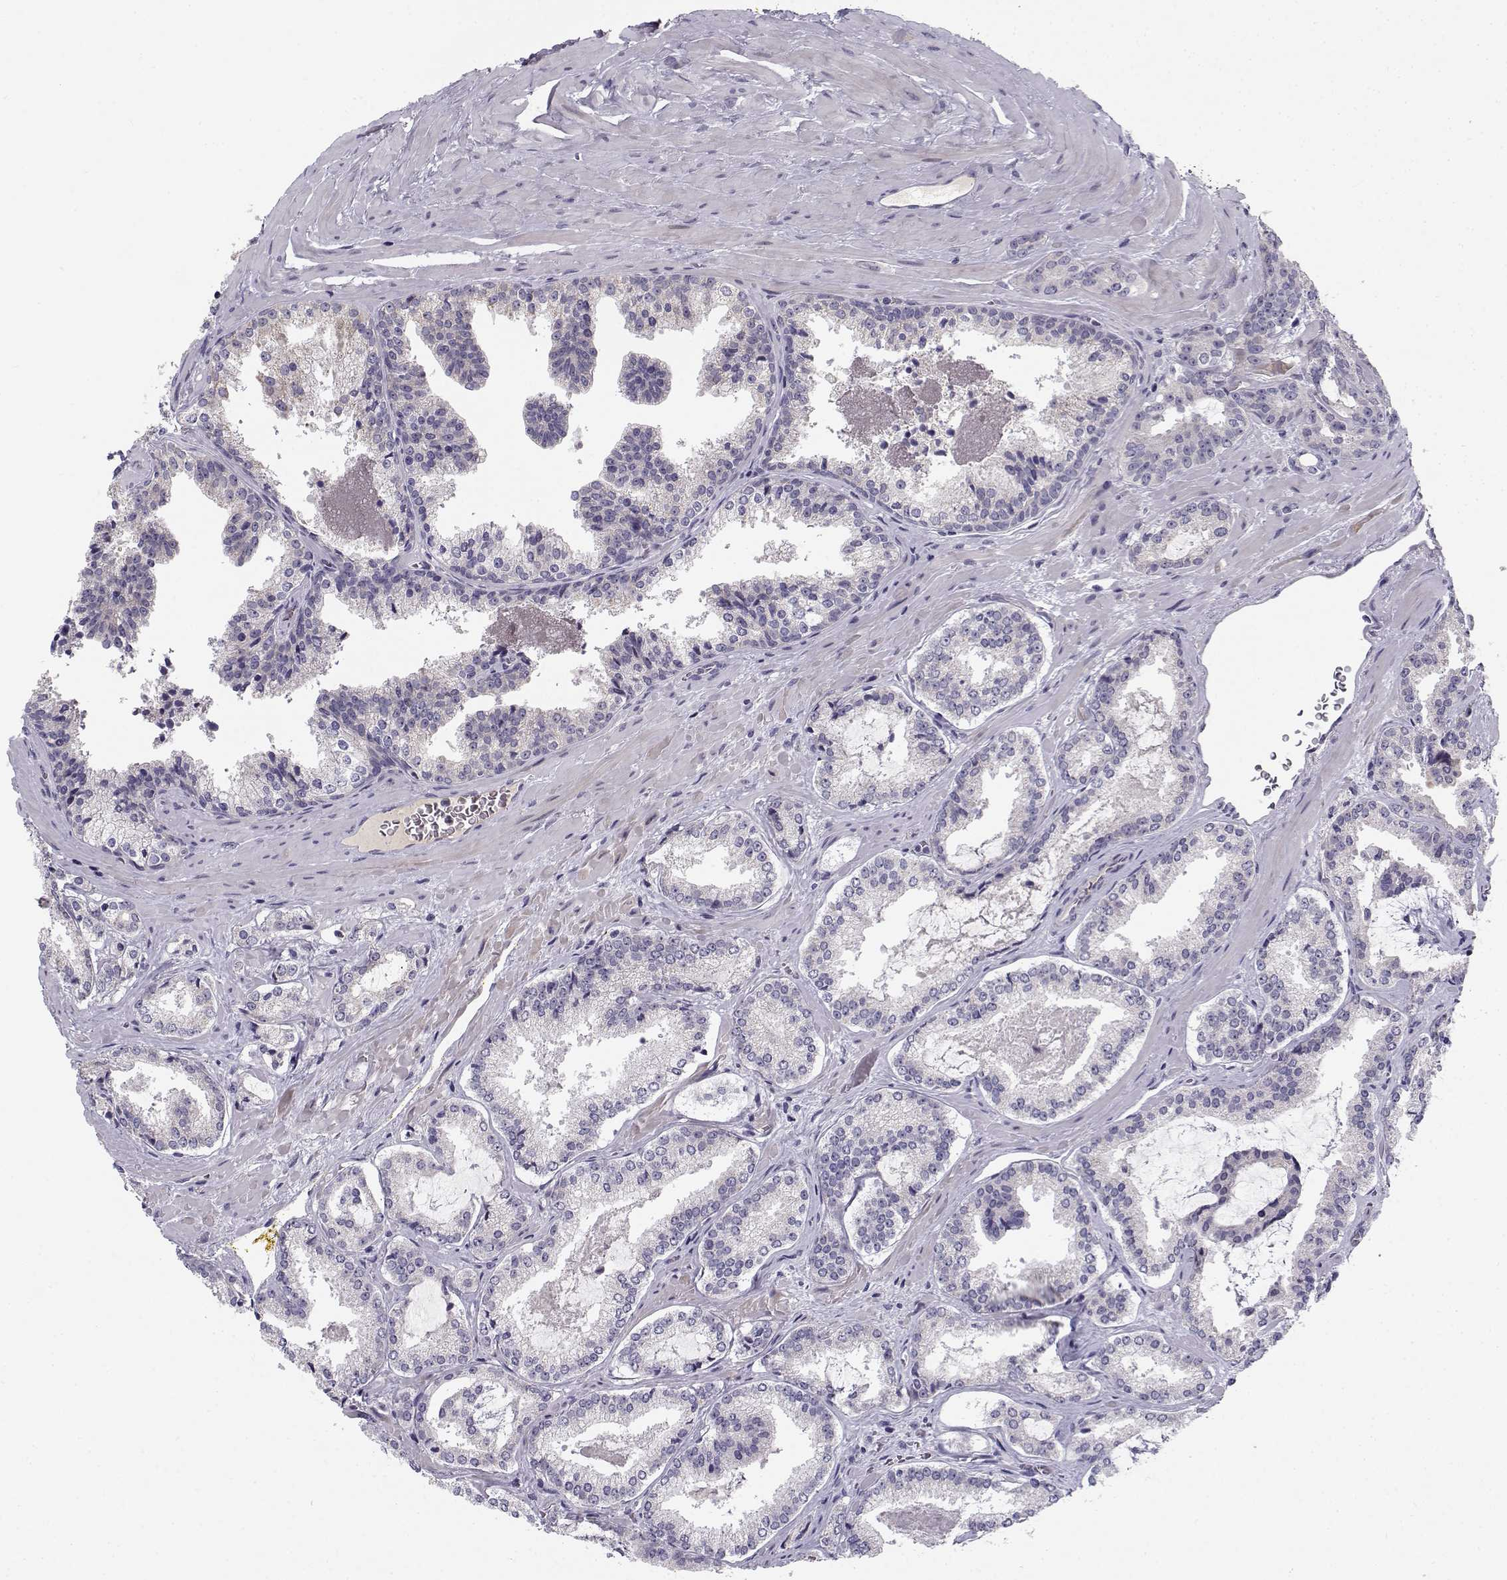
{"staining": {"intensity": "weak", "quantity": "25%-75%", "location": "cytoplasmic/membranous"}, "tissue": "prostate cancer", "cell_type": "Tumor cells", "image_type": "cancer", "snomed": [{"axis": "morphology", "description": "Adenocarcinoma, NOS"}, {"axis": "morphology", "description": "Adenocarcinoma, High grade"}, {"axis": "topography", "description": "Prostate"}], "caption": "About 25%-75% of tumor cells in prostate high-grade adenocarcinoma reveal weak cytoplasmic/membranous protein staining as visualized by brown immunohistochemical staining.", "gene": "DDX25", "patient": {"sex": "male", "age": 62}}